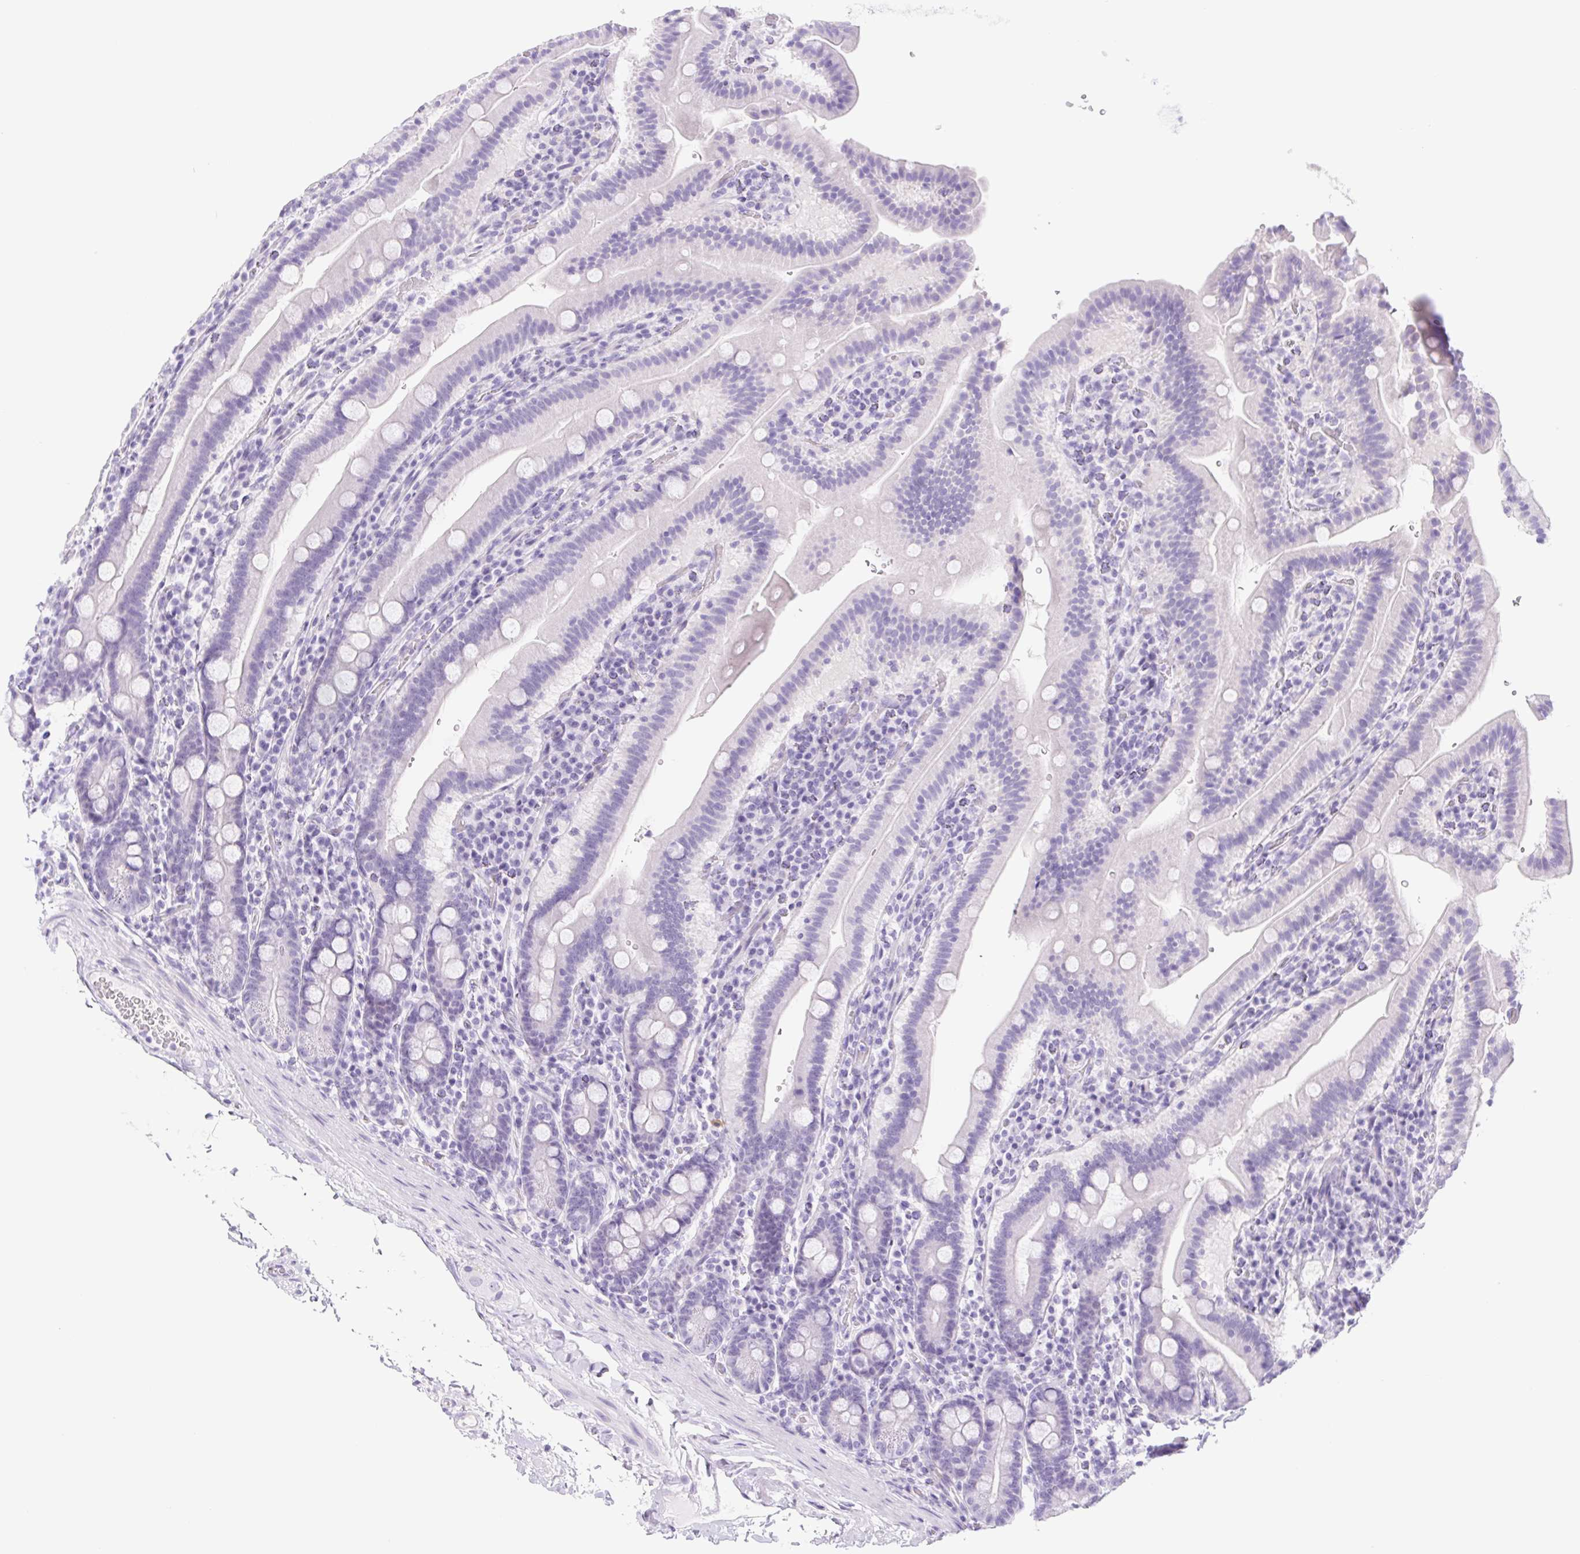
{"staining": {"intensity": "negative", "quantity": "none", "location": "none"}, "tissue": "small intestine", "cell_type": "Glandular cells", "image_type": "normal", "snomed": [{"axis": "morphology", "description": "Normal tissue, NOS"}, {"axis": "topography", "description": "Small intestine"}], "caption": "This image is of benign small intestine stained with IHC to label a protein in brown with the nuclei are counter-stained blue. There is no positivity in glandular cells.", "gene": "CYP21A2", "patient": {"sex": "male", "age": 26}}